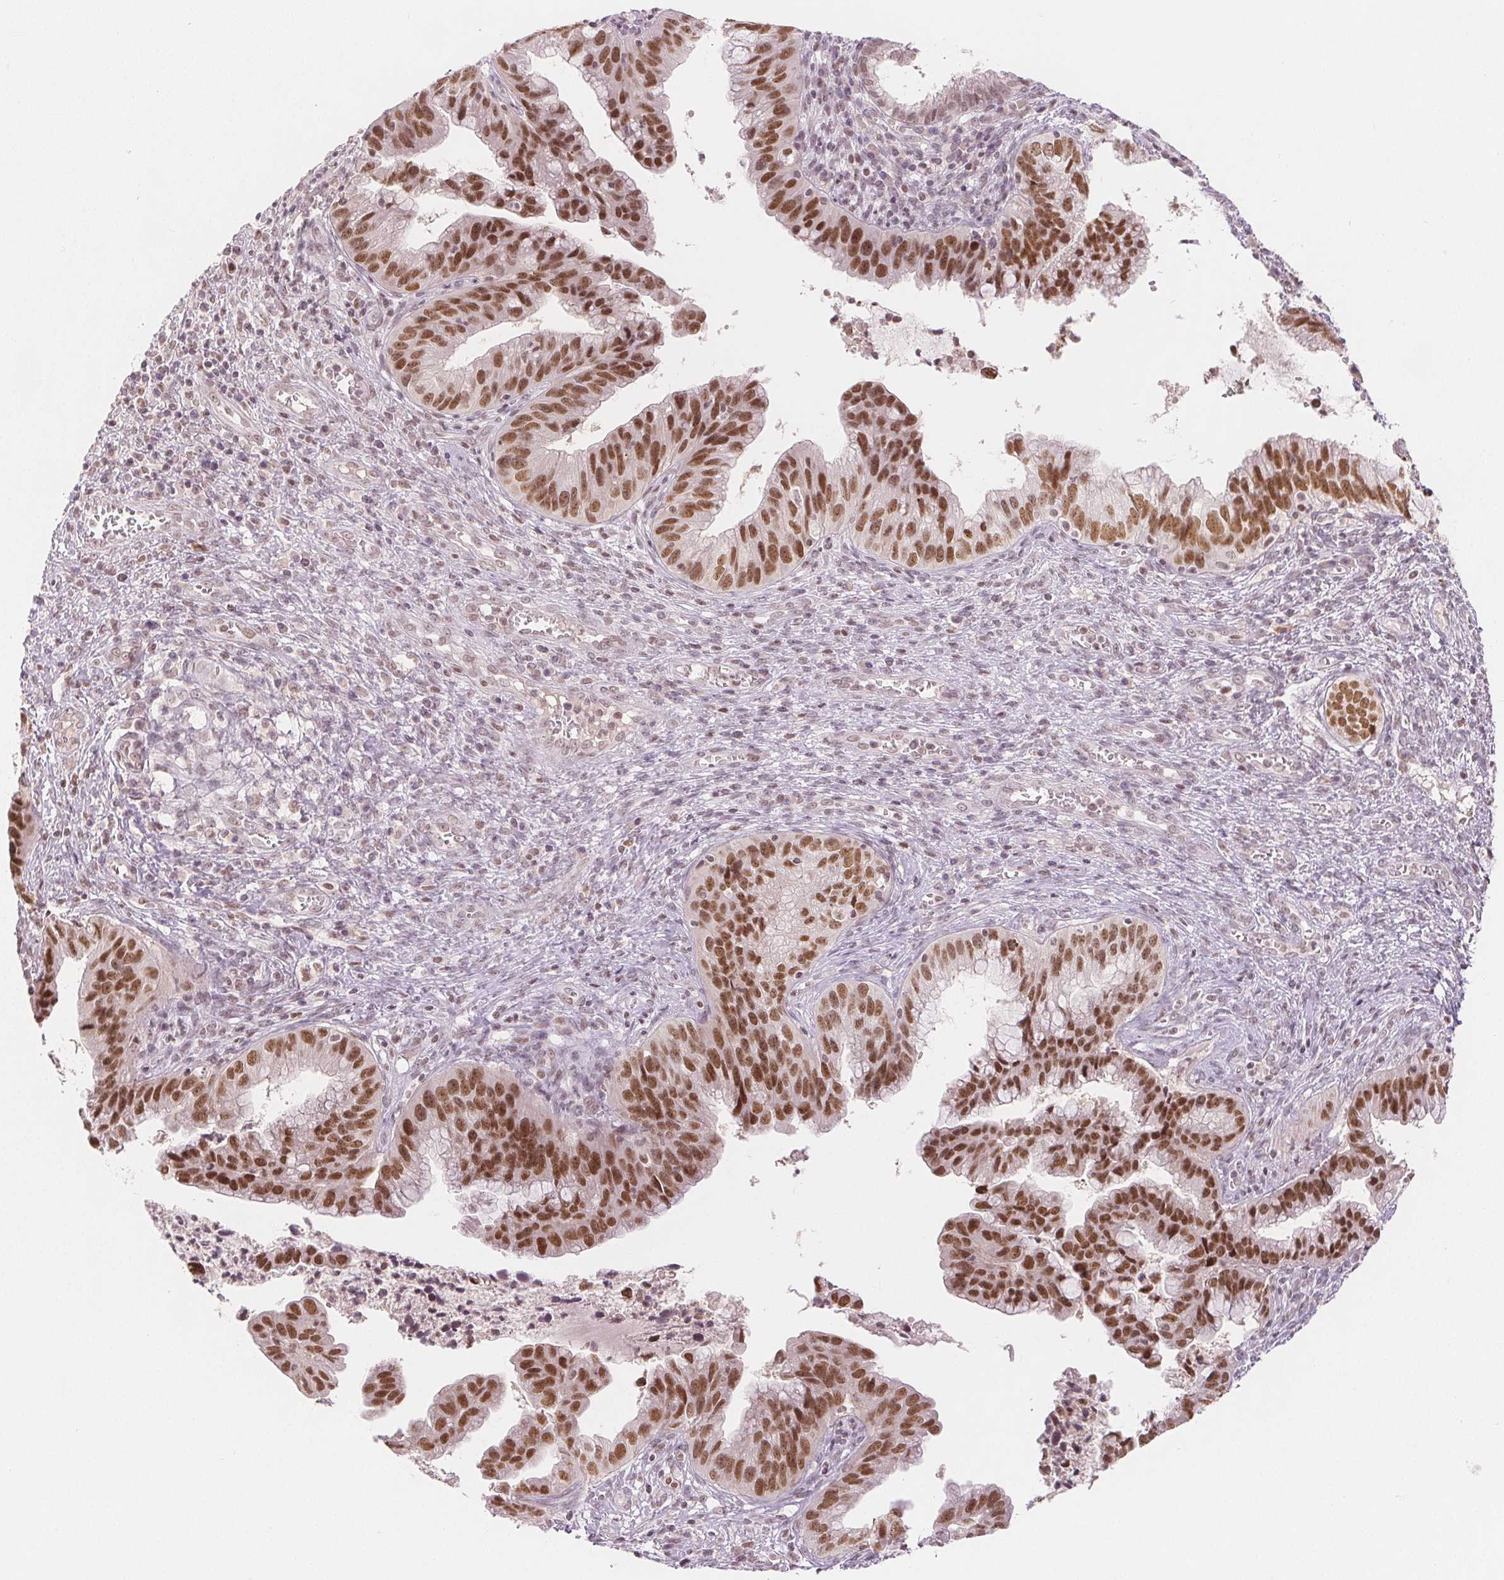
{"staining": {"intensity": "strong", "quantity": ">75%", "location": "nuclear"}, "tissue": "cervical cancer", "cell_type": "Tumor cells", "image_type": "cancer", "snomed": [{"axis": "morphology", "description": "Adenocarcinoma, NOS"}, {"axis": "topography", "description": "Cervix"}], "caption": "About >75% of tumor cells in cervical adenocarcinoma display strong nuclear protein positivity as visualized by brown immunohistochemical staining.", "gene": "DEK", "patient": {"sex": "female", "age": 34}}